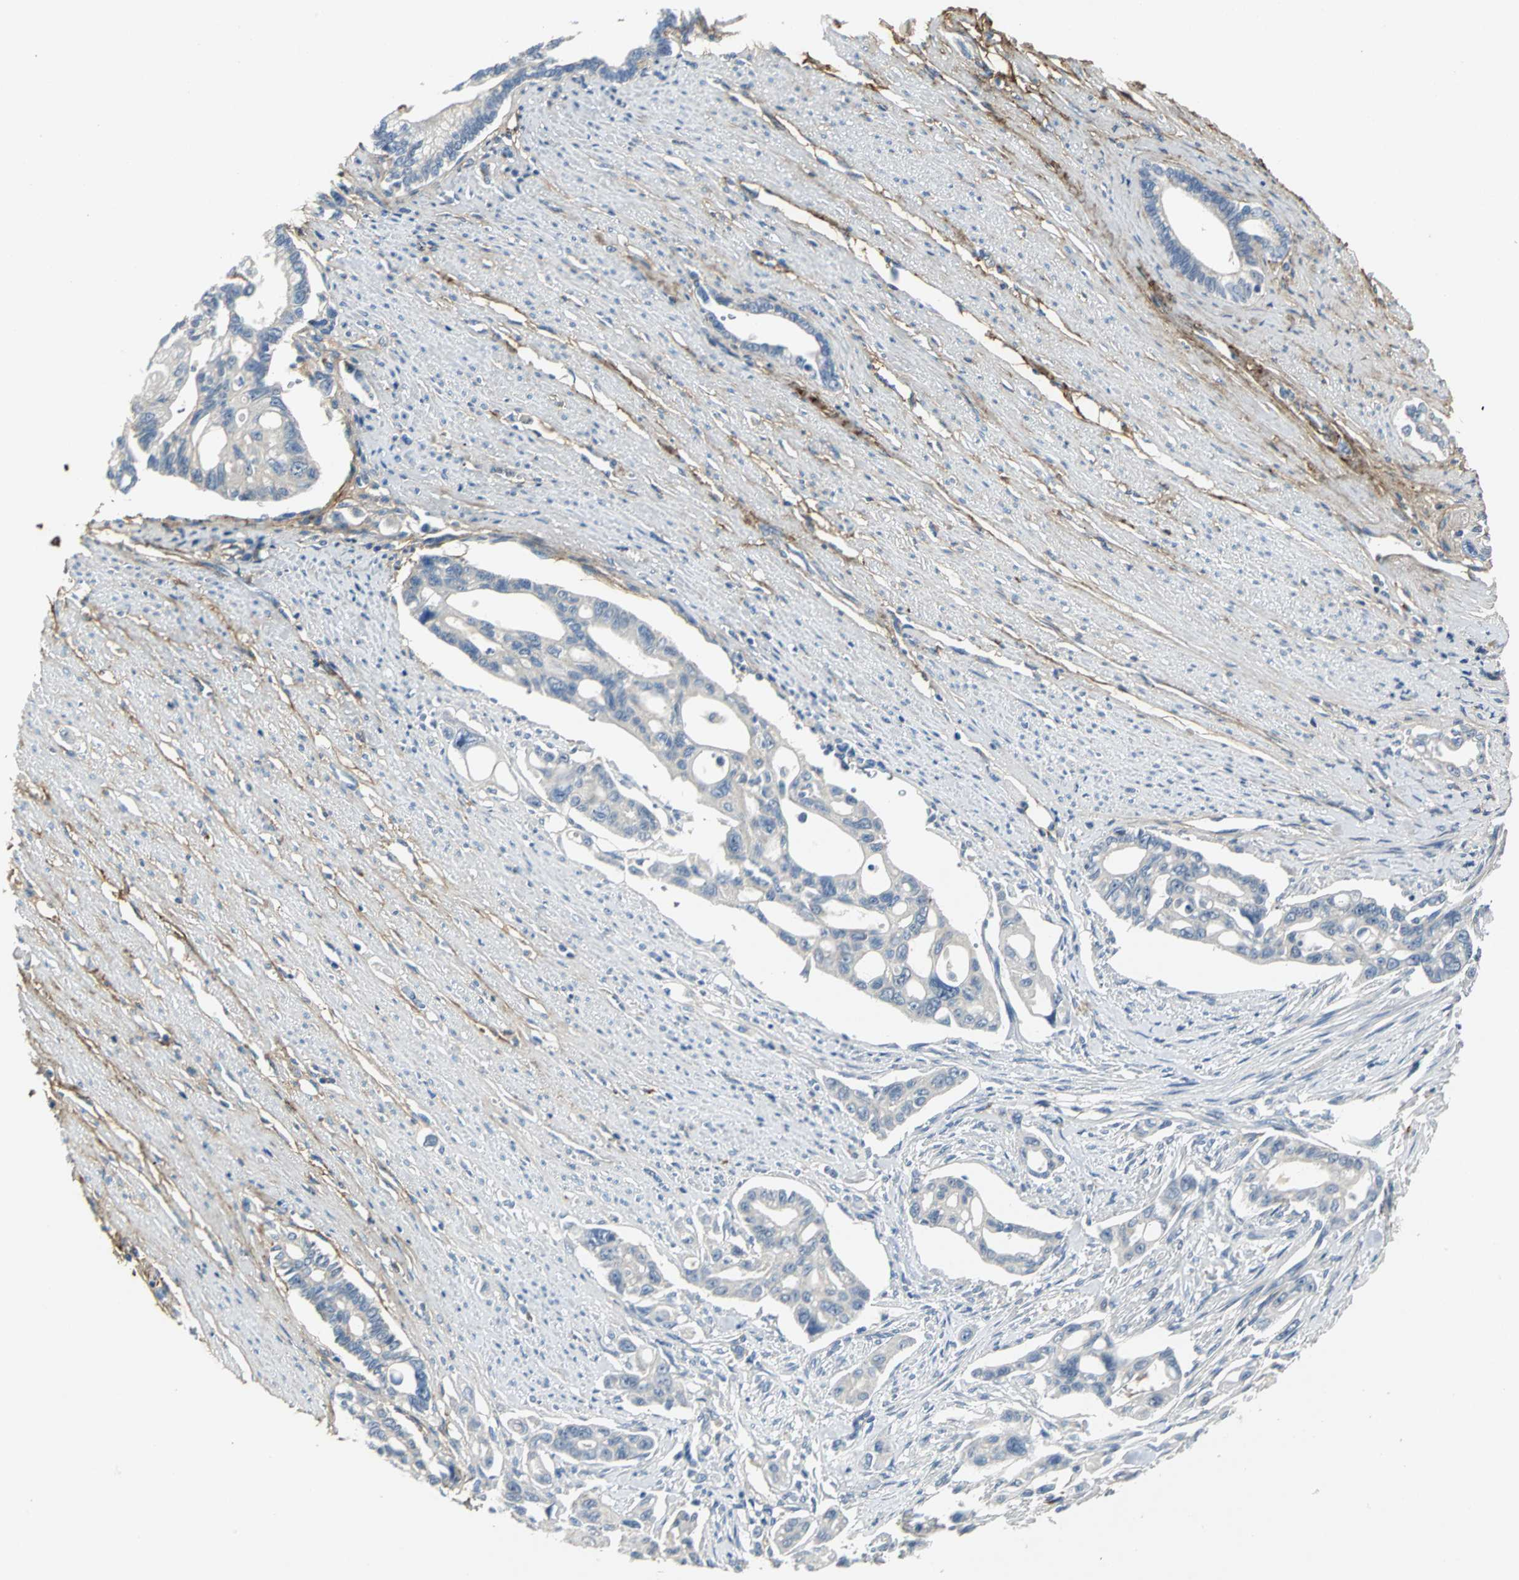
{"staining": {"intensity": "negative", "quantity": "none", "location": "none"}, "tissue": "pancreatic cancer", "cell_type": "Tumor cells", "image_type": "cancer", "snomed": [{"axis": "morphology", "description": "Normal tissue, NOS"}, {"axis": "topography", "description": "Pancreas"}], "caption": "Immunohistochemistry image of neoplastic tissue: human pancreatic cancer stained with DAB exhibits no significant protein staining in tumor cells.", "gene": "EFNB3", "patient": {"sex": "male", "age": 42}}